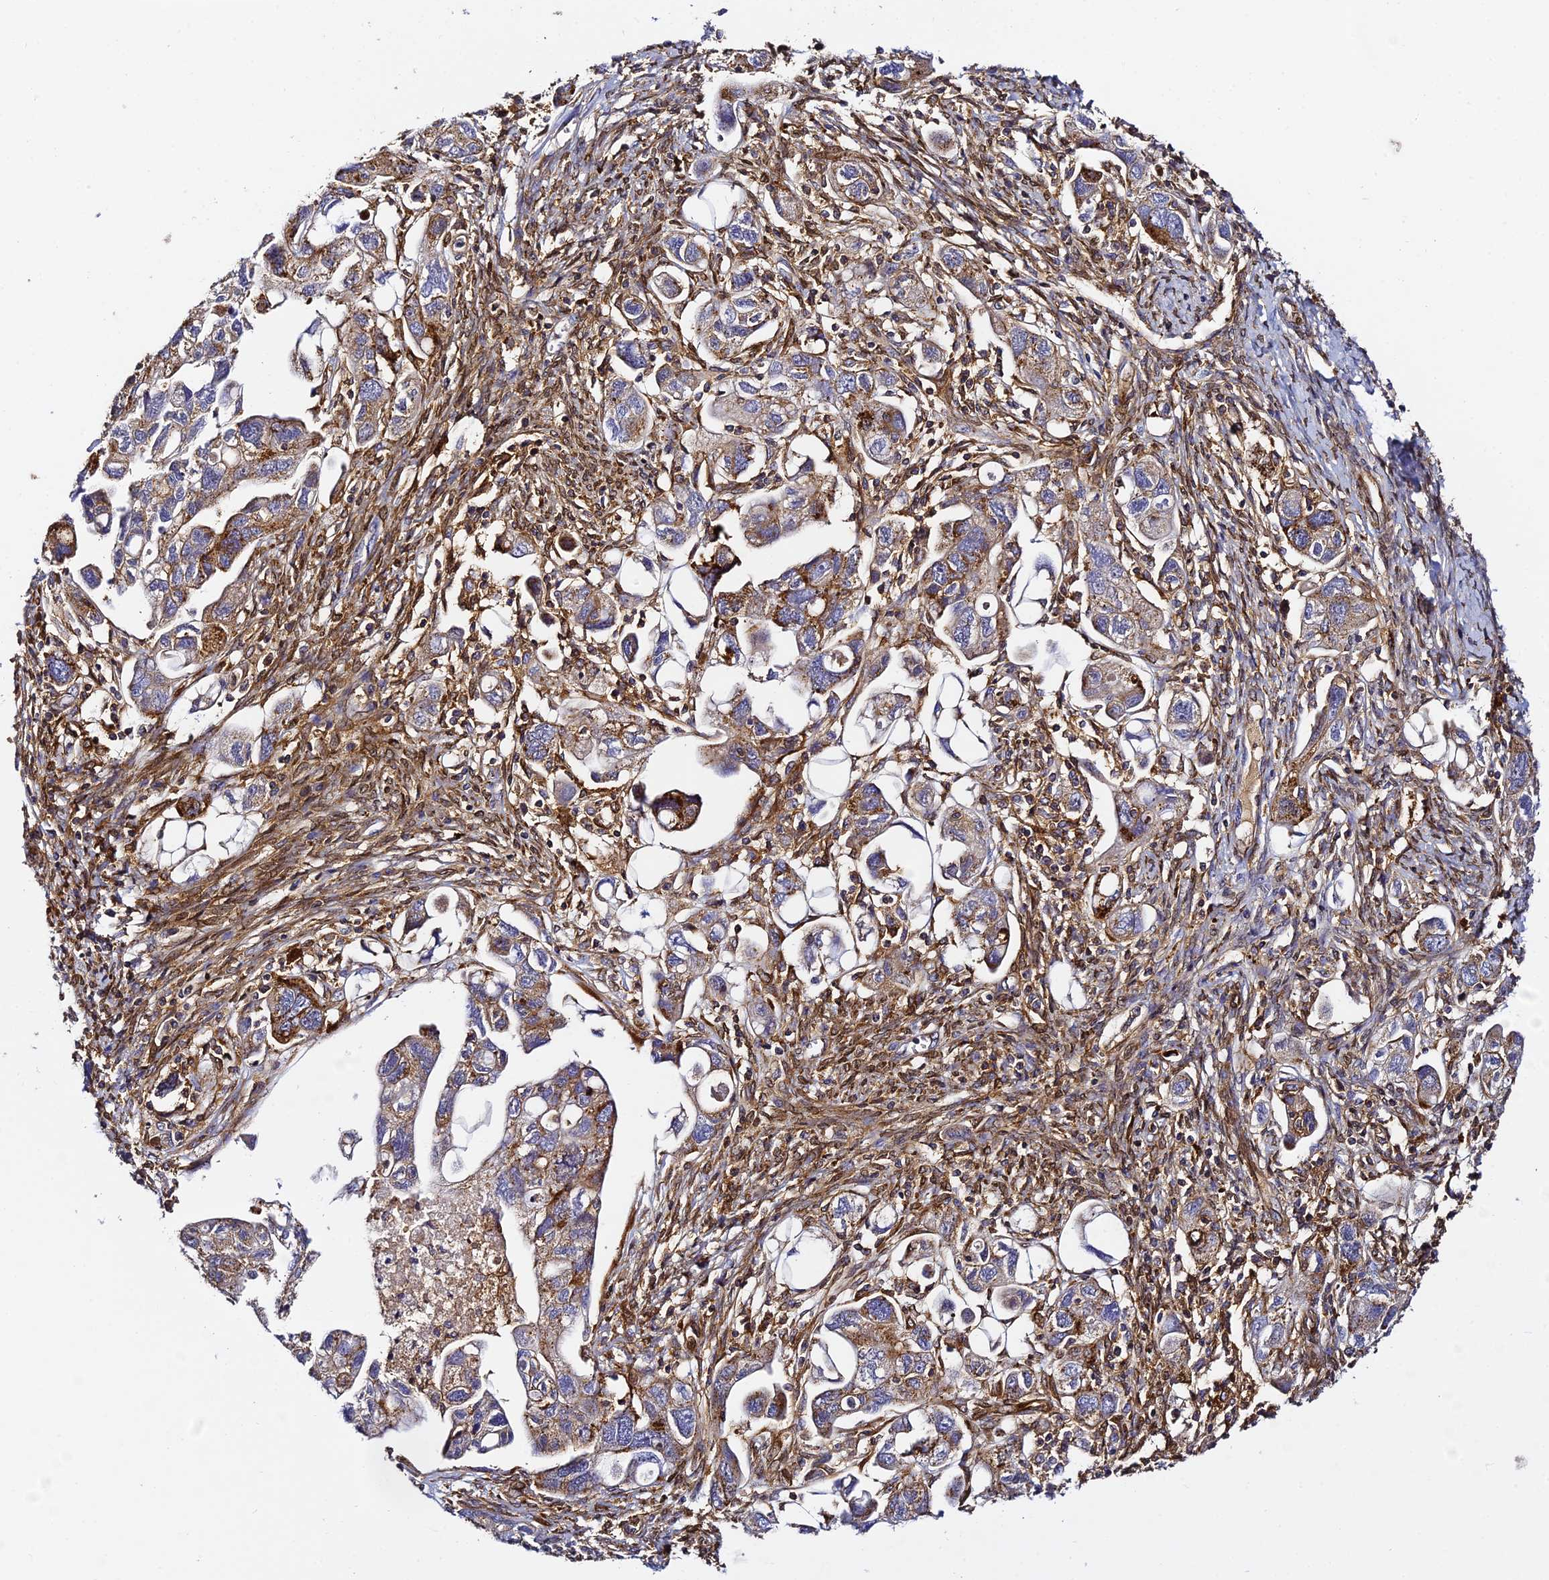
{"staining": {"intensity": "moderate", "quantity": ">75%", "location": "cytoplasmic/membranous"}, "tissue": "ovarian cancer", "cell_type": "Tumor cells", "image_type": "cancer", "snomed": [{"axis": "morphology", "description": "Carcinoma, NOS"}, {"axis": "morphology", "description": "Cystadenocarcinoma, serous, NOS"}, {"axis": "topography", "description": "Ovary"}], "caption": "Human ovarian cancer (serous cystadenocarcinoma) stained for a protein (brown) shows moderate cytoplasmic/membranous positive expression in approximately >75% of tumor cells.", "gene": "TRPV2", "patient": {"sex": "female", "age": 69}}